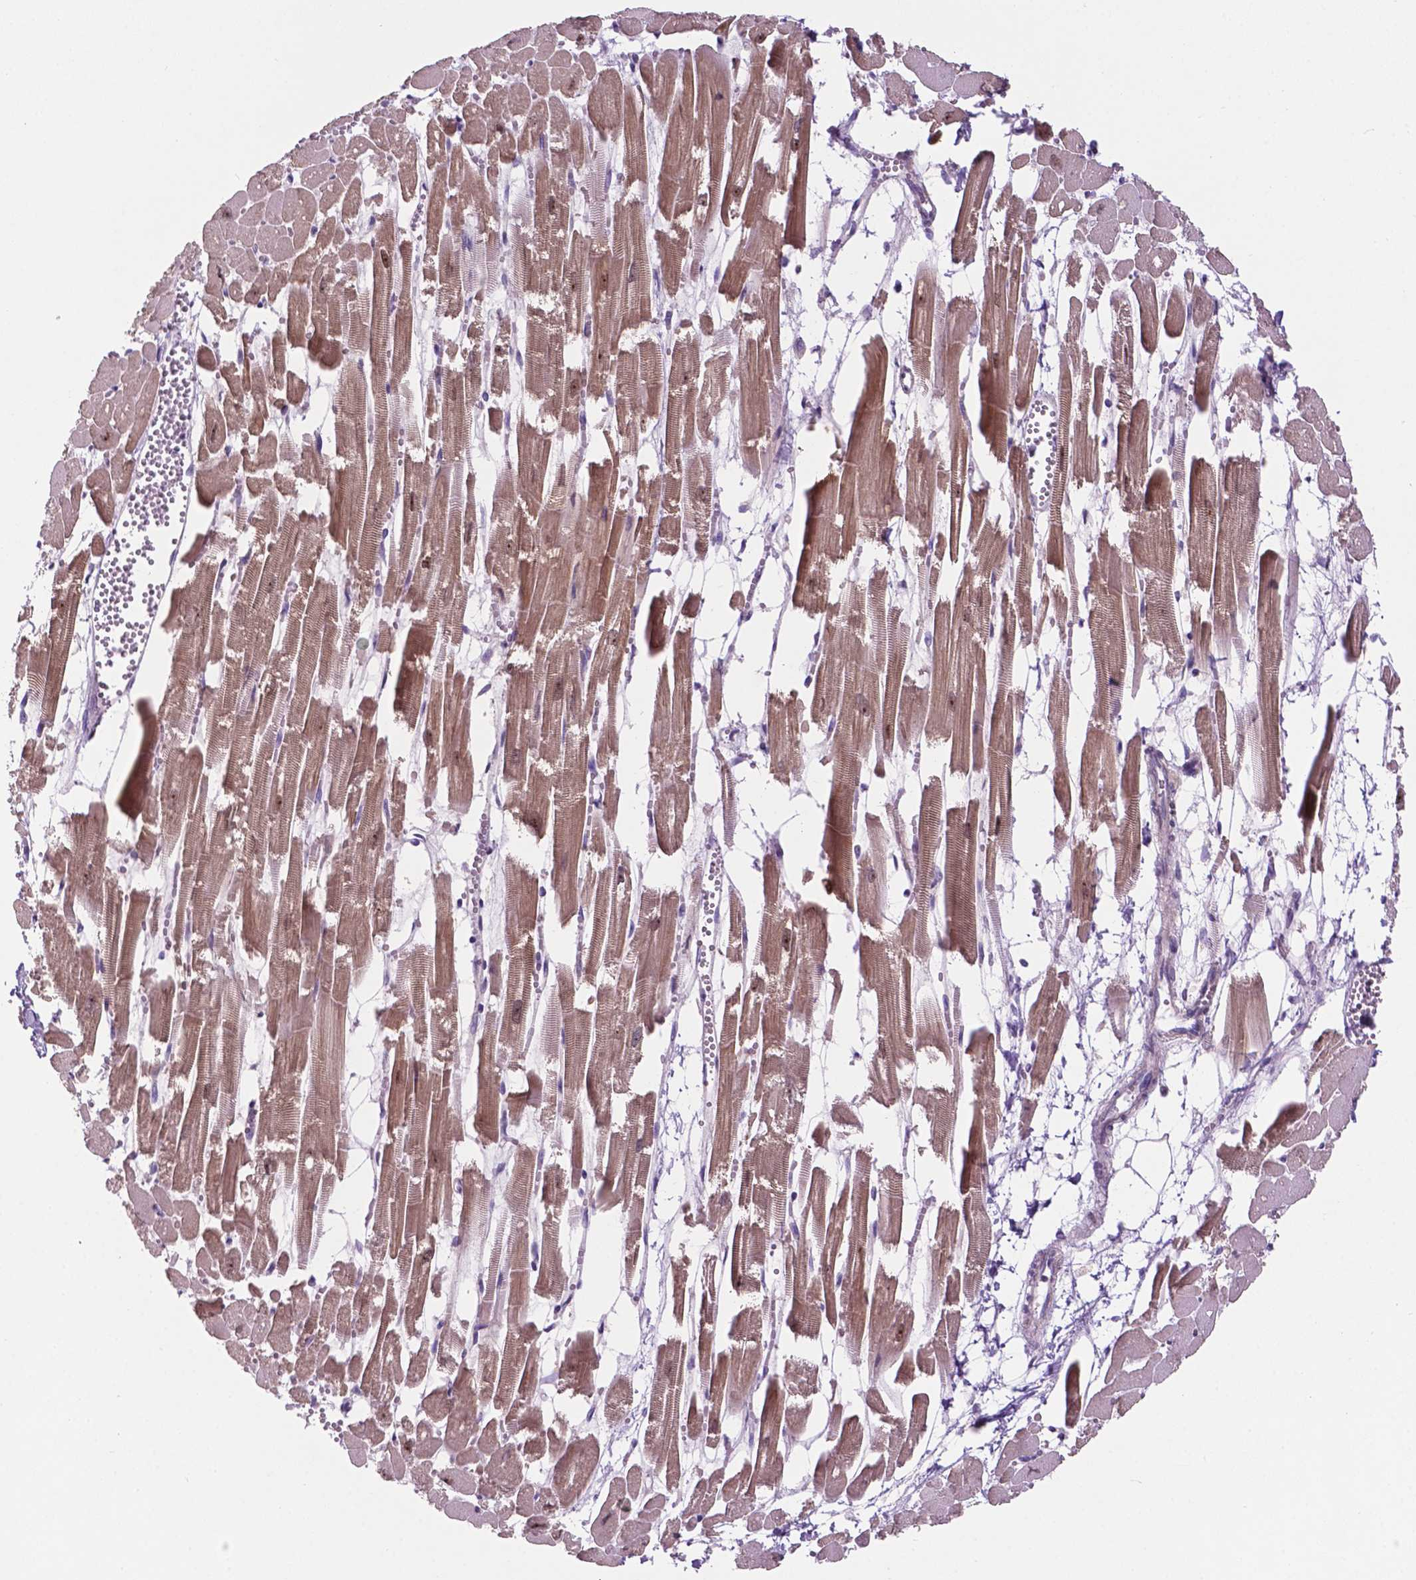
{"staining": {"intensity": "weak", "quantity": "25%-75%", "location": "cytoplasmic/membranous,nuclear"}, "tissue": "heart muscle", "cell_type": "Cardiomyocytes", "image_type": "normal", "snomed": [{"axis": "morphology", "description": "Normal tissue, NOS"}, {"axis": "topography", "description": "Heart"}], "caption": "Heart muscle stained with DAB immunohistochemistry (IHC) shows low levels of weak cytoplasmic/membranous,nuclear expression in approximately 25%-75% of cardiomyocytes. The staining is performed using DAB brown chromogen to label protein expression. The nuclei are counter-stained blue using hematoxylin.", "gene": "FAM50B", "patient": {"sex": "female", "age": 52}}